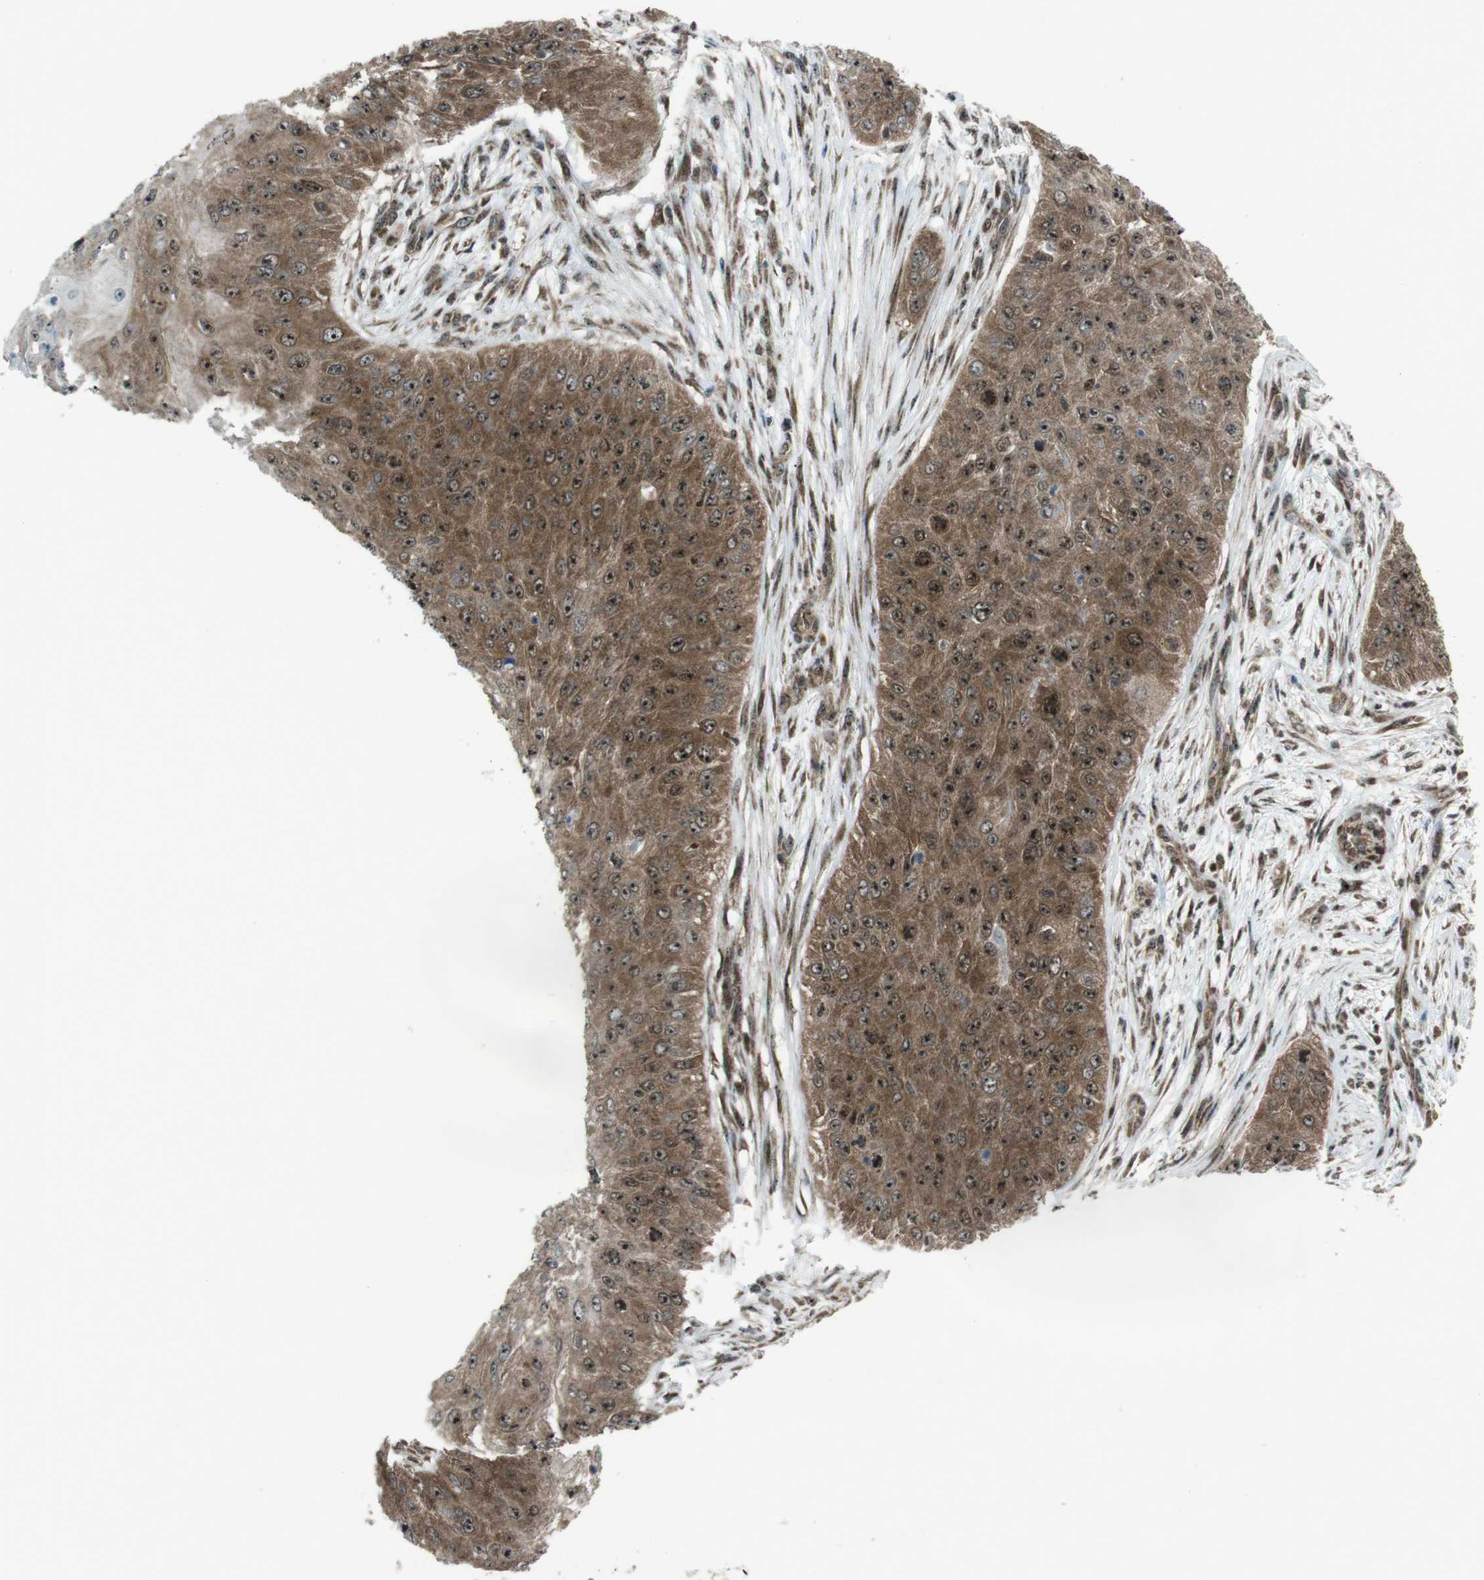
{"staining": {"intensity": "moderate", "quantity": ">75%", "location": "cytoplasmic/membranous,nuclear"}, "tissue": "skin cancer", "cell_type": "Tumor cells", "image_type": "cancer", "snomed": [{"axis": "morphology", "description": "Squamous cell carcinoma, NOS"}, {"axis": "topography", "description": "Skin"}], "caption": "IHC (DAB (3,3'-diaminobenzidine)) staining of skin cancer reveals moderate cytoplasmic/membranous and nuclear protein positivity in about >75% of tumor cells.", "gene": "CSNK1D", "patient": {"sex": "female", "age": 80}}